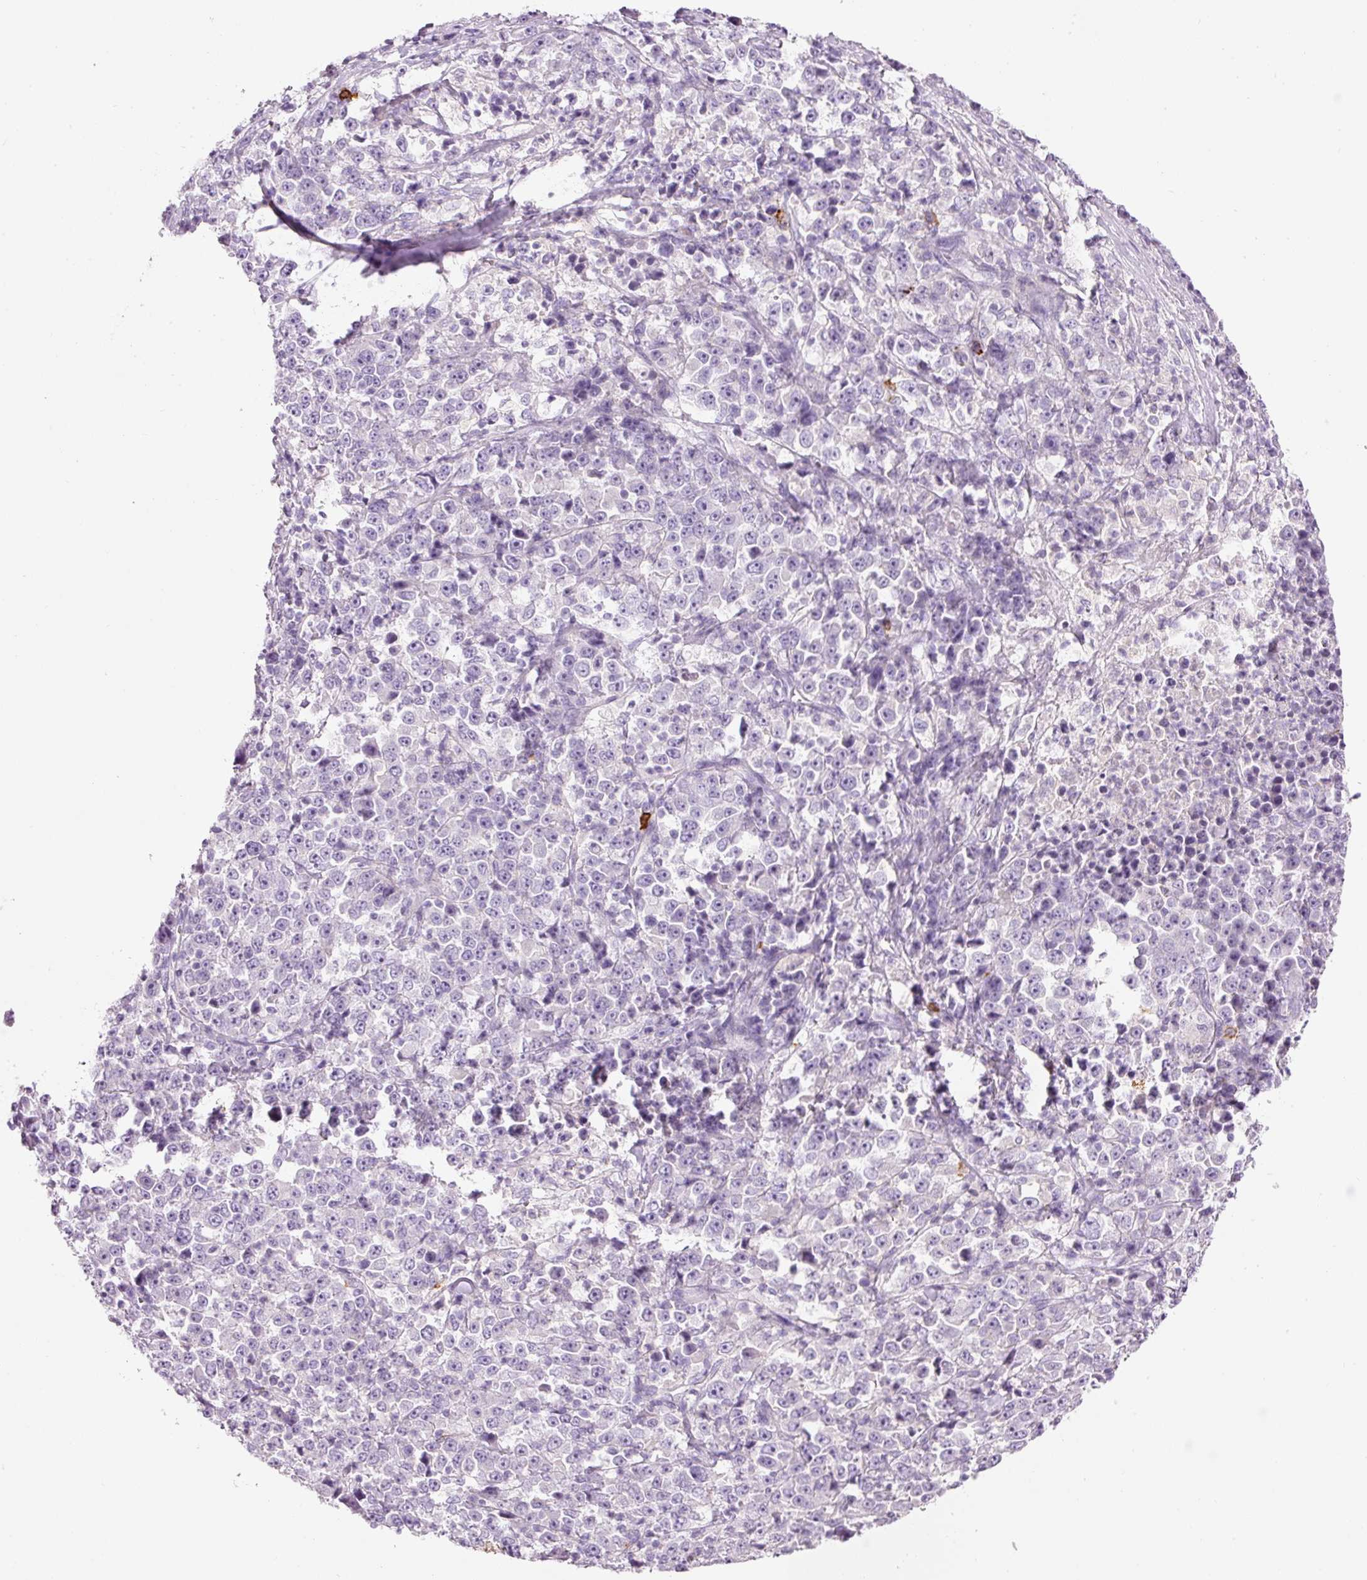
{"staining": {"intensity": "negative", "quantity": "none", "location": "none"}, "tissue": "stomach cancer", "cell_type": "Tumor cells", "image_type": "cancer", "snomed": [{"axis": "morphology", "description": "Normal tissue, NOS"}, {"axis": "morphology", "description": "Adenocarcinoma, NOS"}, {"axis": "topography", "description": "Stomach, upper"}, {"axis": "topography", "description": "Stomach"}], "caption": "IHC micrograph of adenocarcinoma (stomach) stained for a protein (brown), which shows no staining in tumor cells.", "gene": "CMA1", "patient": {"sex": "male", "age": 59}}